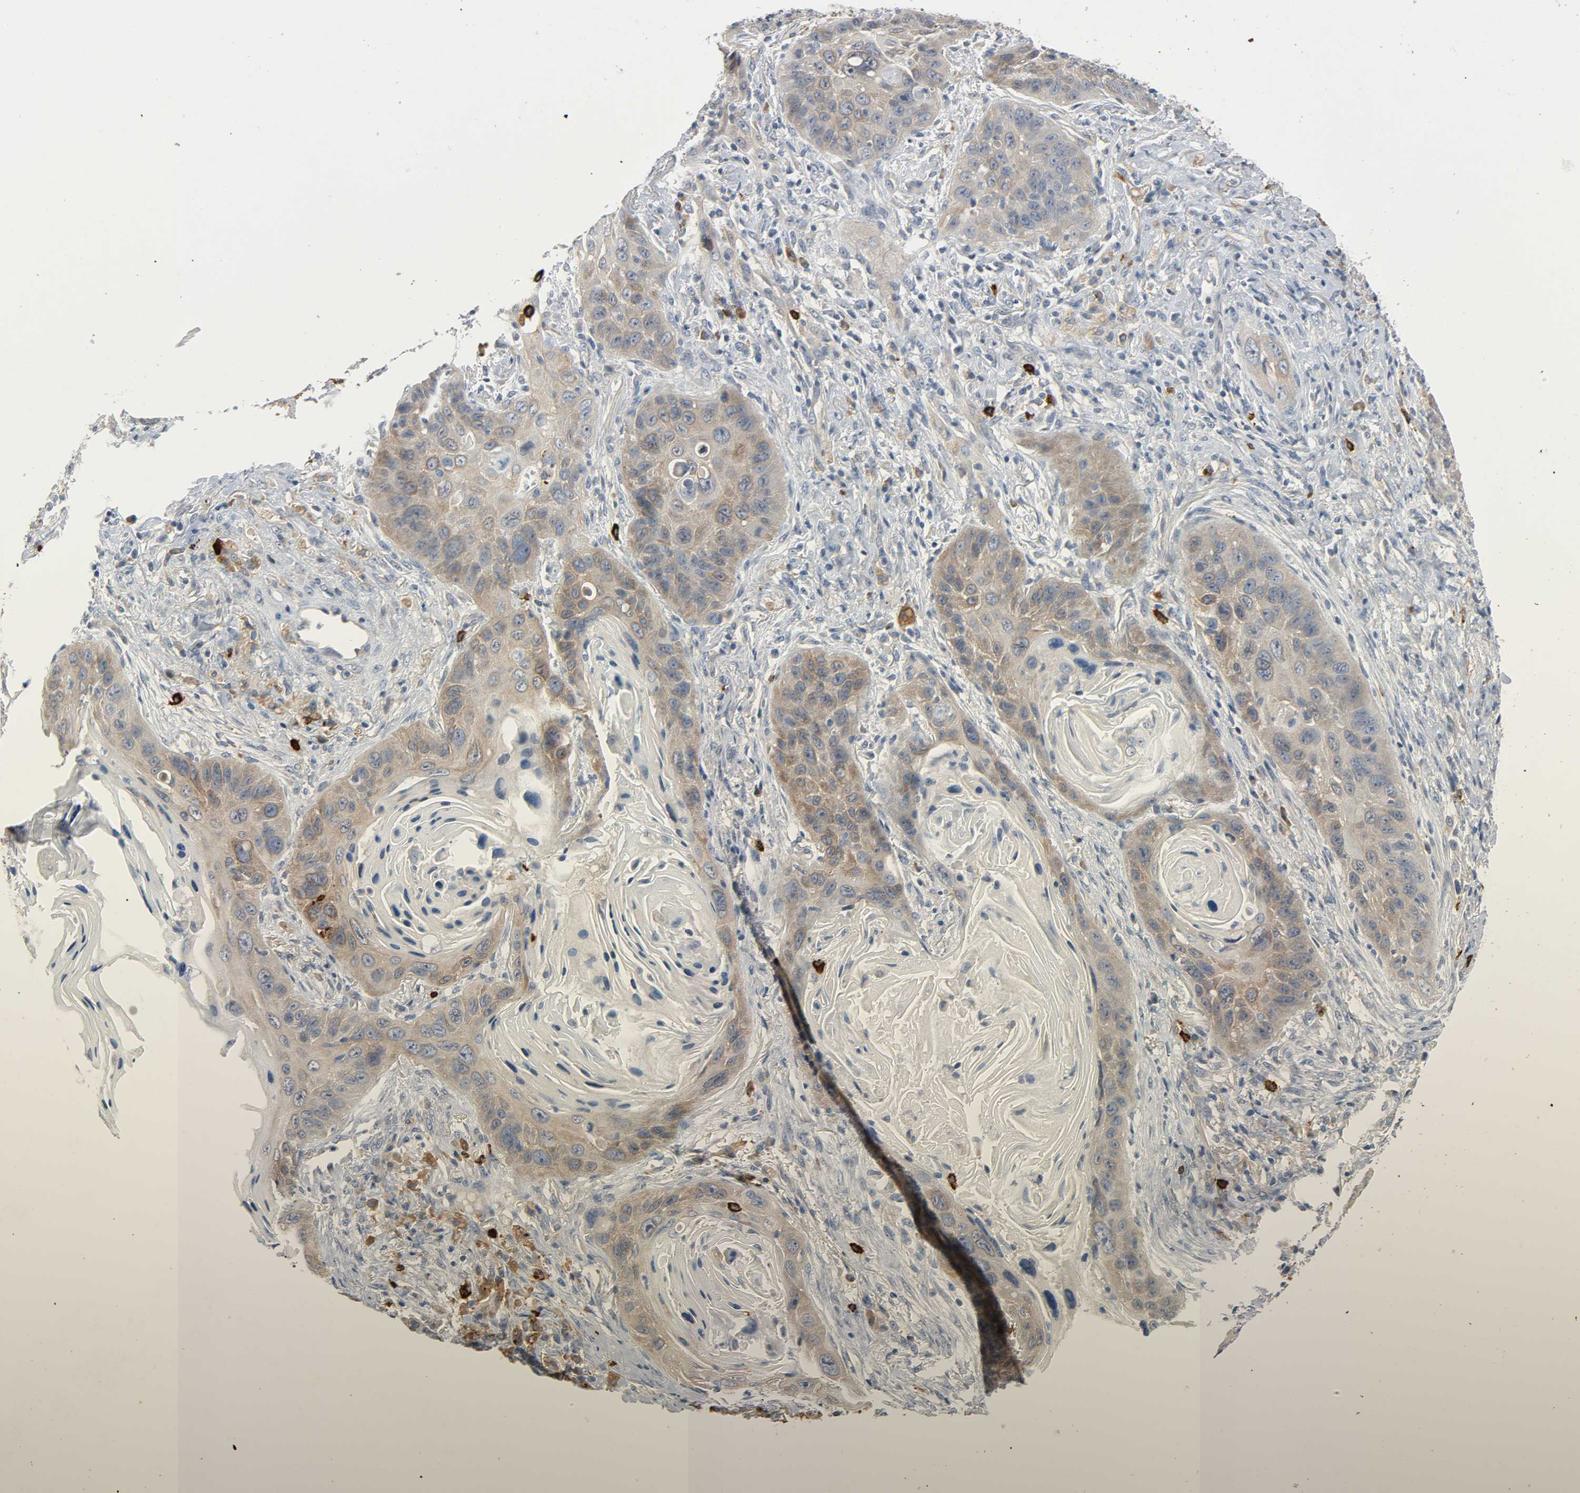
{"staining": {"intensity": "weak", "quantity": ">75%", "location": "cytoplasmic/membranous"}, "tissue": "lung cancer", "cell_type": "Tumor cells", "image_type": "cancer", "snomed": [{"axis": "morphology", "description": "Squamous cell carcinoma, NOS"}, {"axis": "topography", "description": "Lung"}], "caption": "Immunohistochemistry (IHC) histopathology image of human lung cancer (squamous cell carcinoma) stained for a protein (brown), which demonstrates low levels of weak cytoplasmic/membranous staining in about >75% of tumor cells.", "gene": "LIMCH1", "patient": {"sex": "female", "age": 67}}